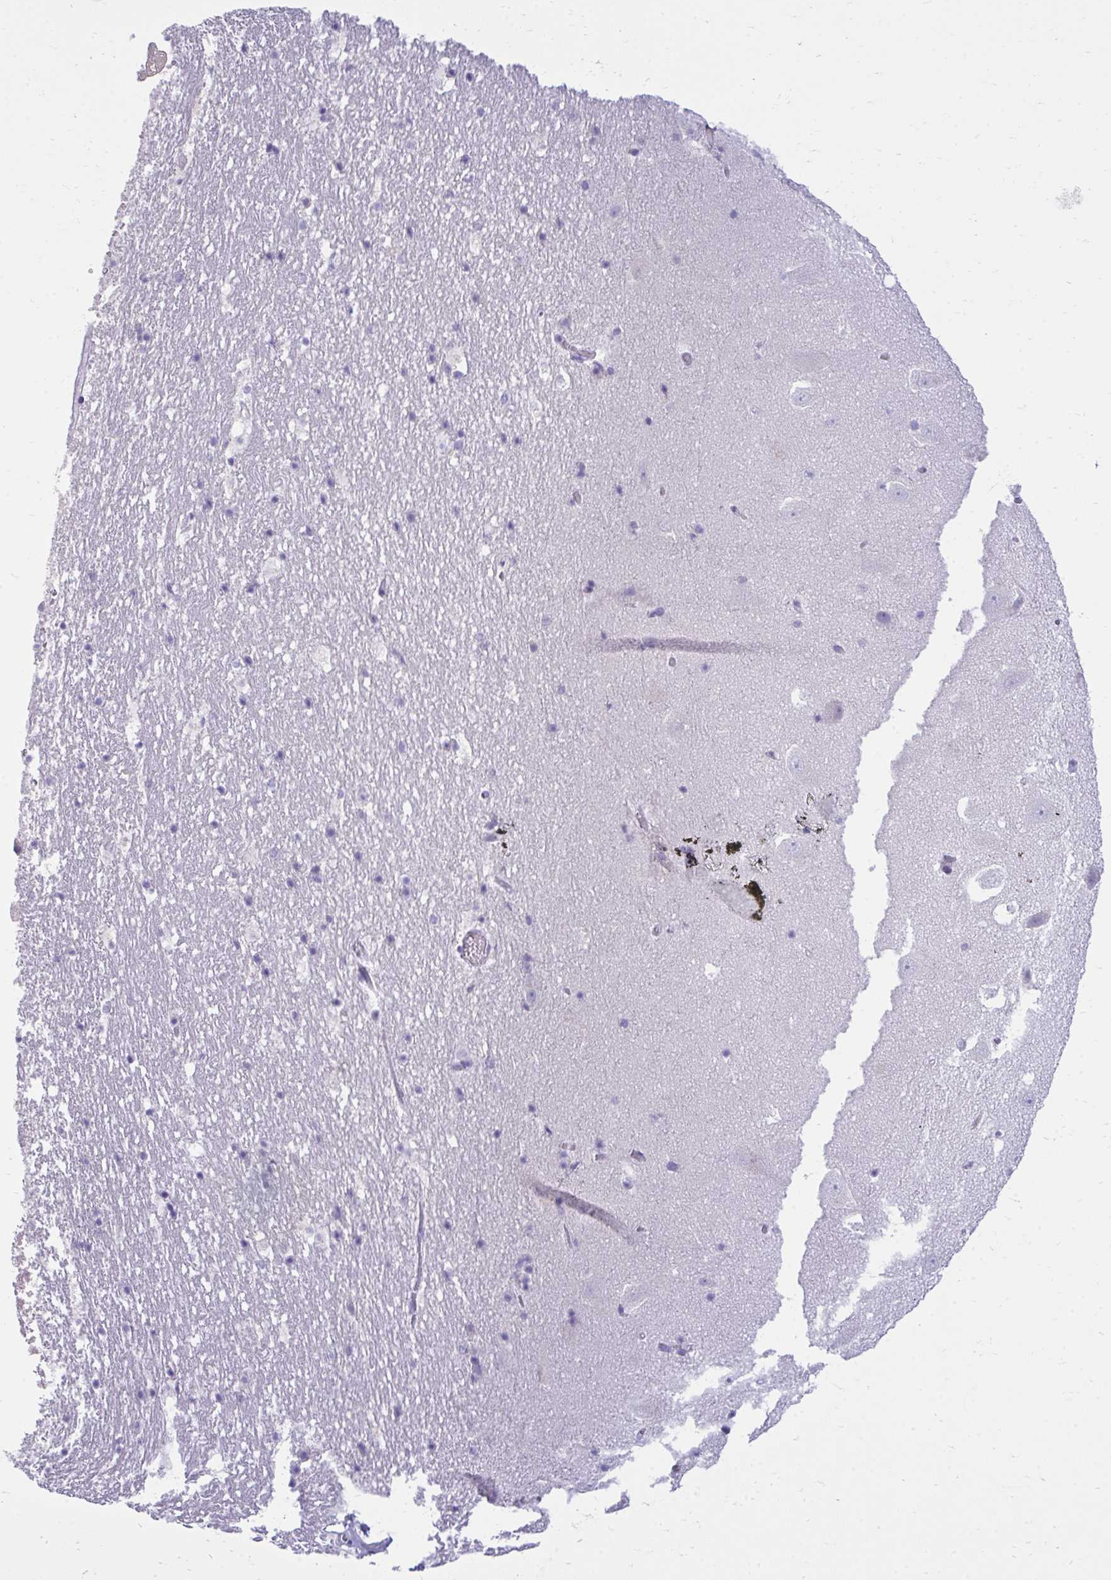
{"staining": {"intensity": "negative", "quantity": "none", "location": "none"}, "tissue": "hippocampus", "cell_type": "Glial cells", "image_type": "normal", "snomed": [{"axis": "morphology", "description": "Normal tissue, NOS"}, {"axis": "topography", "description": "Hippocampus"}], "caption": "Glial cells show no significant protein positivity in normal hippocampus. (DAB (3,3'-diaminobenzidine) IHC, high magnification).", "gene": "AIG1", "patient": {"sex": "female", "age": 42}}